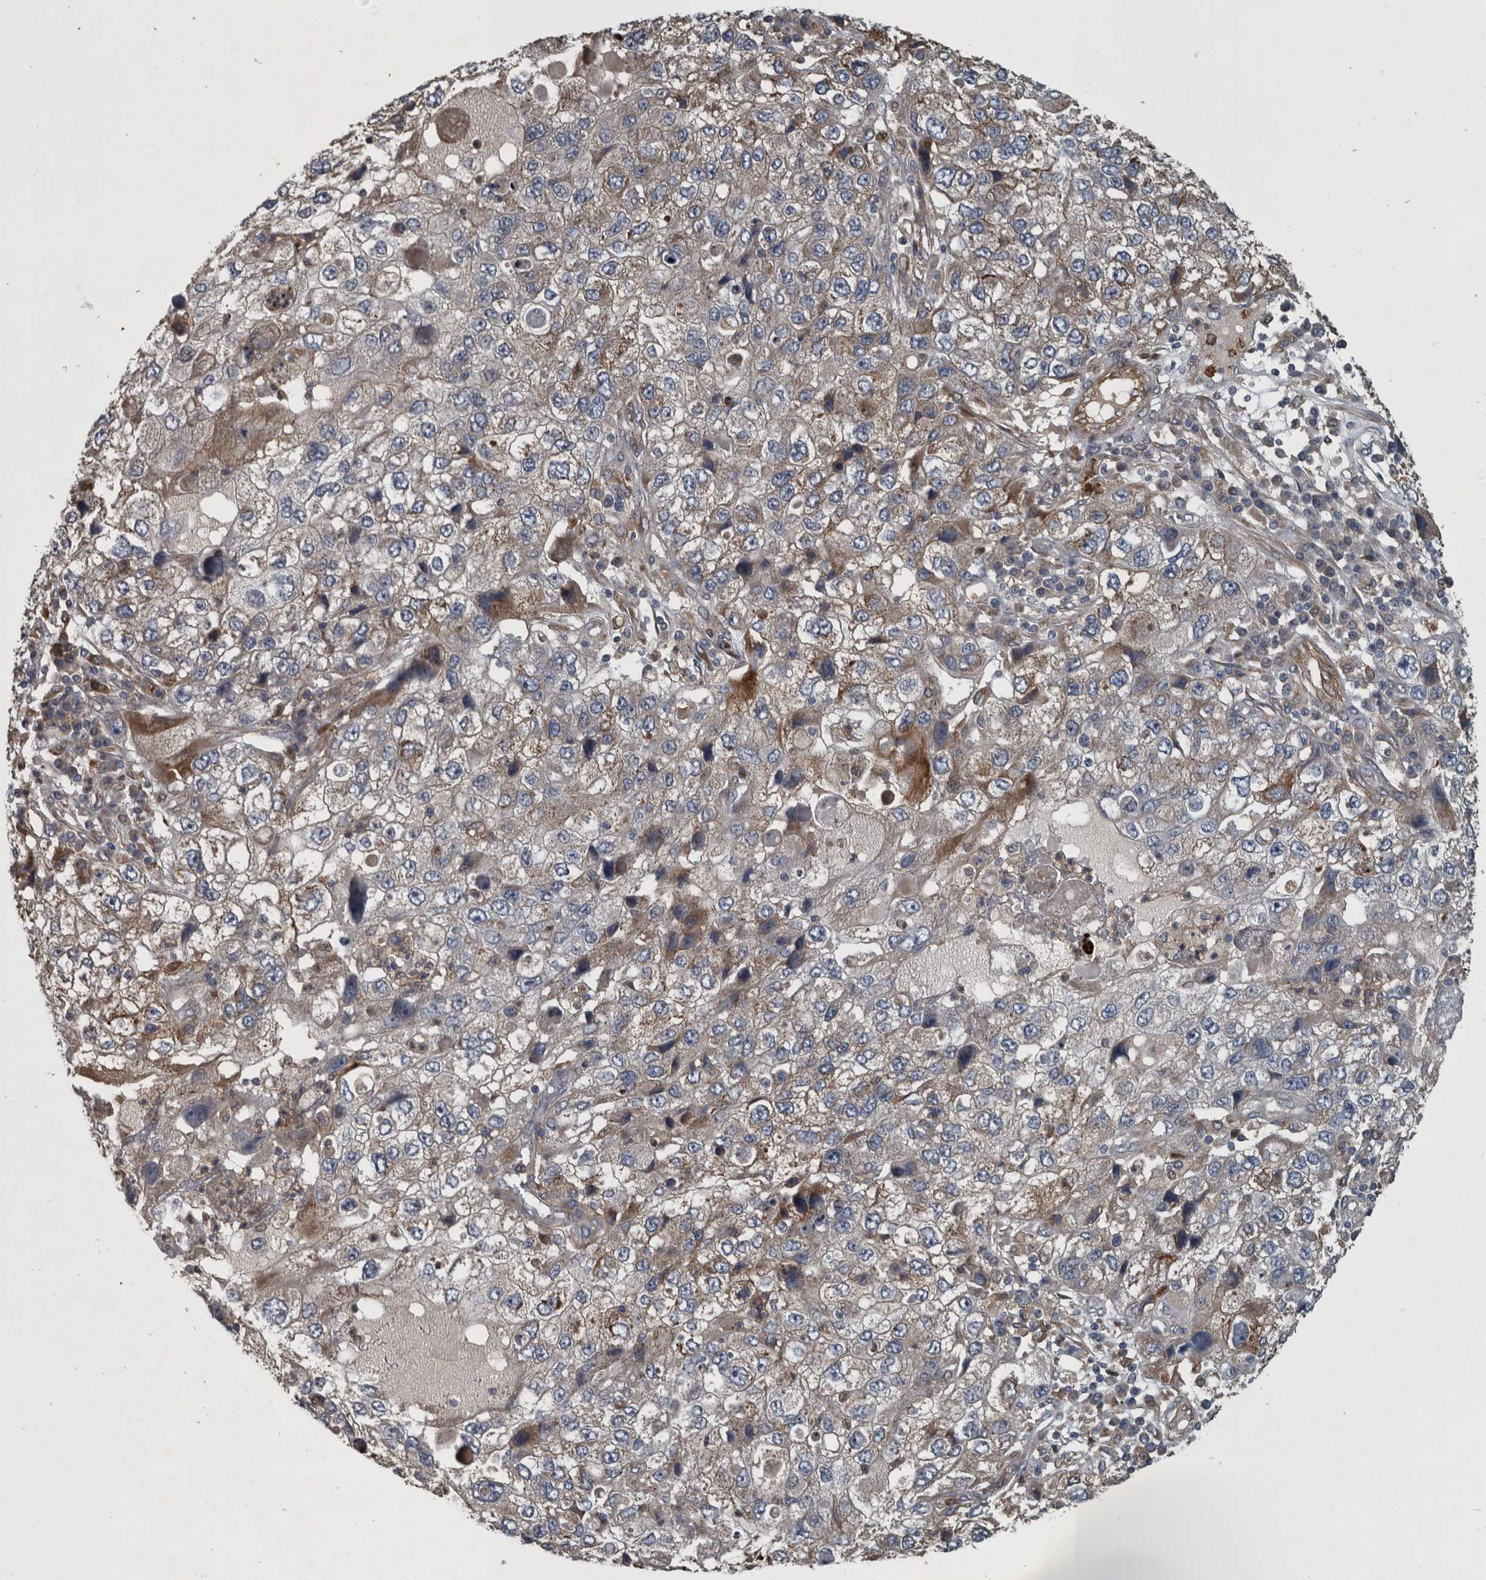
{"staining": {"intensity": "moderate", "quantity": "<25%", "location": "cytoplasmic/membranous"}, "tissue": "endometrial cancer", "cell_type": "Tumor cells", "image_type": "cancer", "snomed": [{"axis": "morphology", "description": "Adenocarcinoma, NOS"}, {"axis": "topography", "description": "Endometrium"}], "caption": "Brown immunohistochemical staining in endometrial cancer demonstrates moderate cytoplasmic/membranous positivity in approximately <25% of tumor cells.", "gene": "EXOC8", "patient": {"sex": "female", "age": 49}}